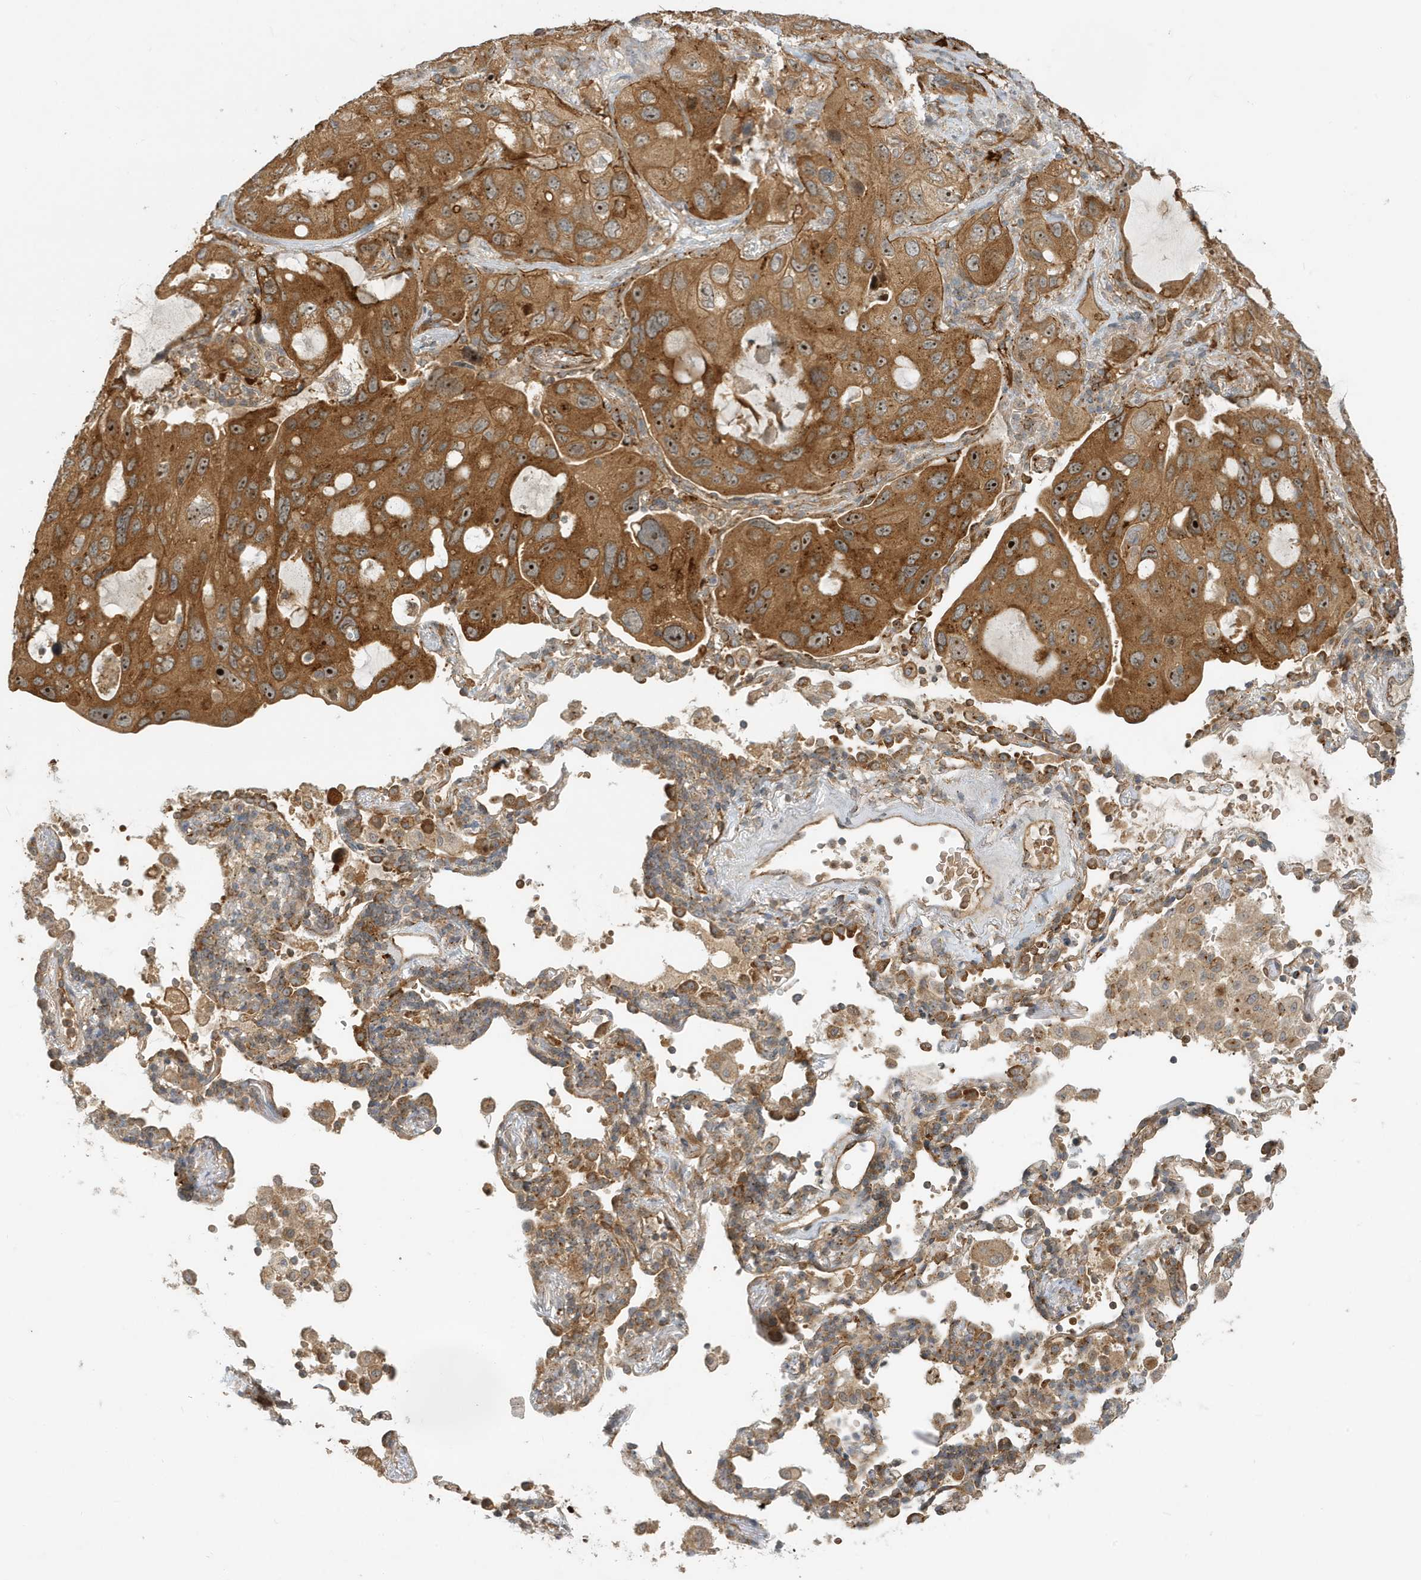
{"staining": {"intensity": "negative", "quantity": "none", "location": "none"}, "tissue": "lung cancer", "cell_type": "Tumor cells", "image_type": "cancer", "snomed": [{"axis": "morphology", "description": "Squamous cell carcinoma, NOS"}, {"axis": "topography", "description": "Lung"}], "caption": "IHC of lung squamous cell carcinoma displays no positivity in tumor cells. (Brightfield microscopy of DAB (3,3'-diaminobenzidine) immunohistochemistry (IHC) at high magnification).", "gene": "FYCO1", "patient": {"sex": "female", "age": 73}}